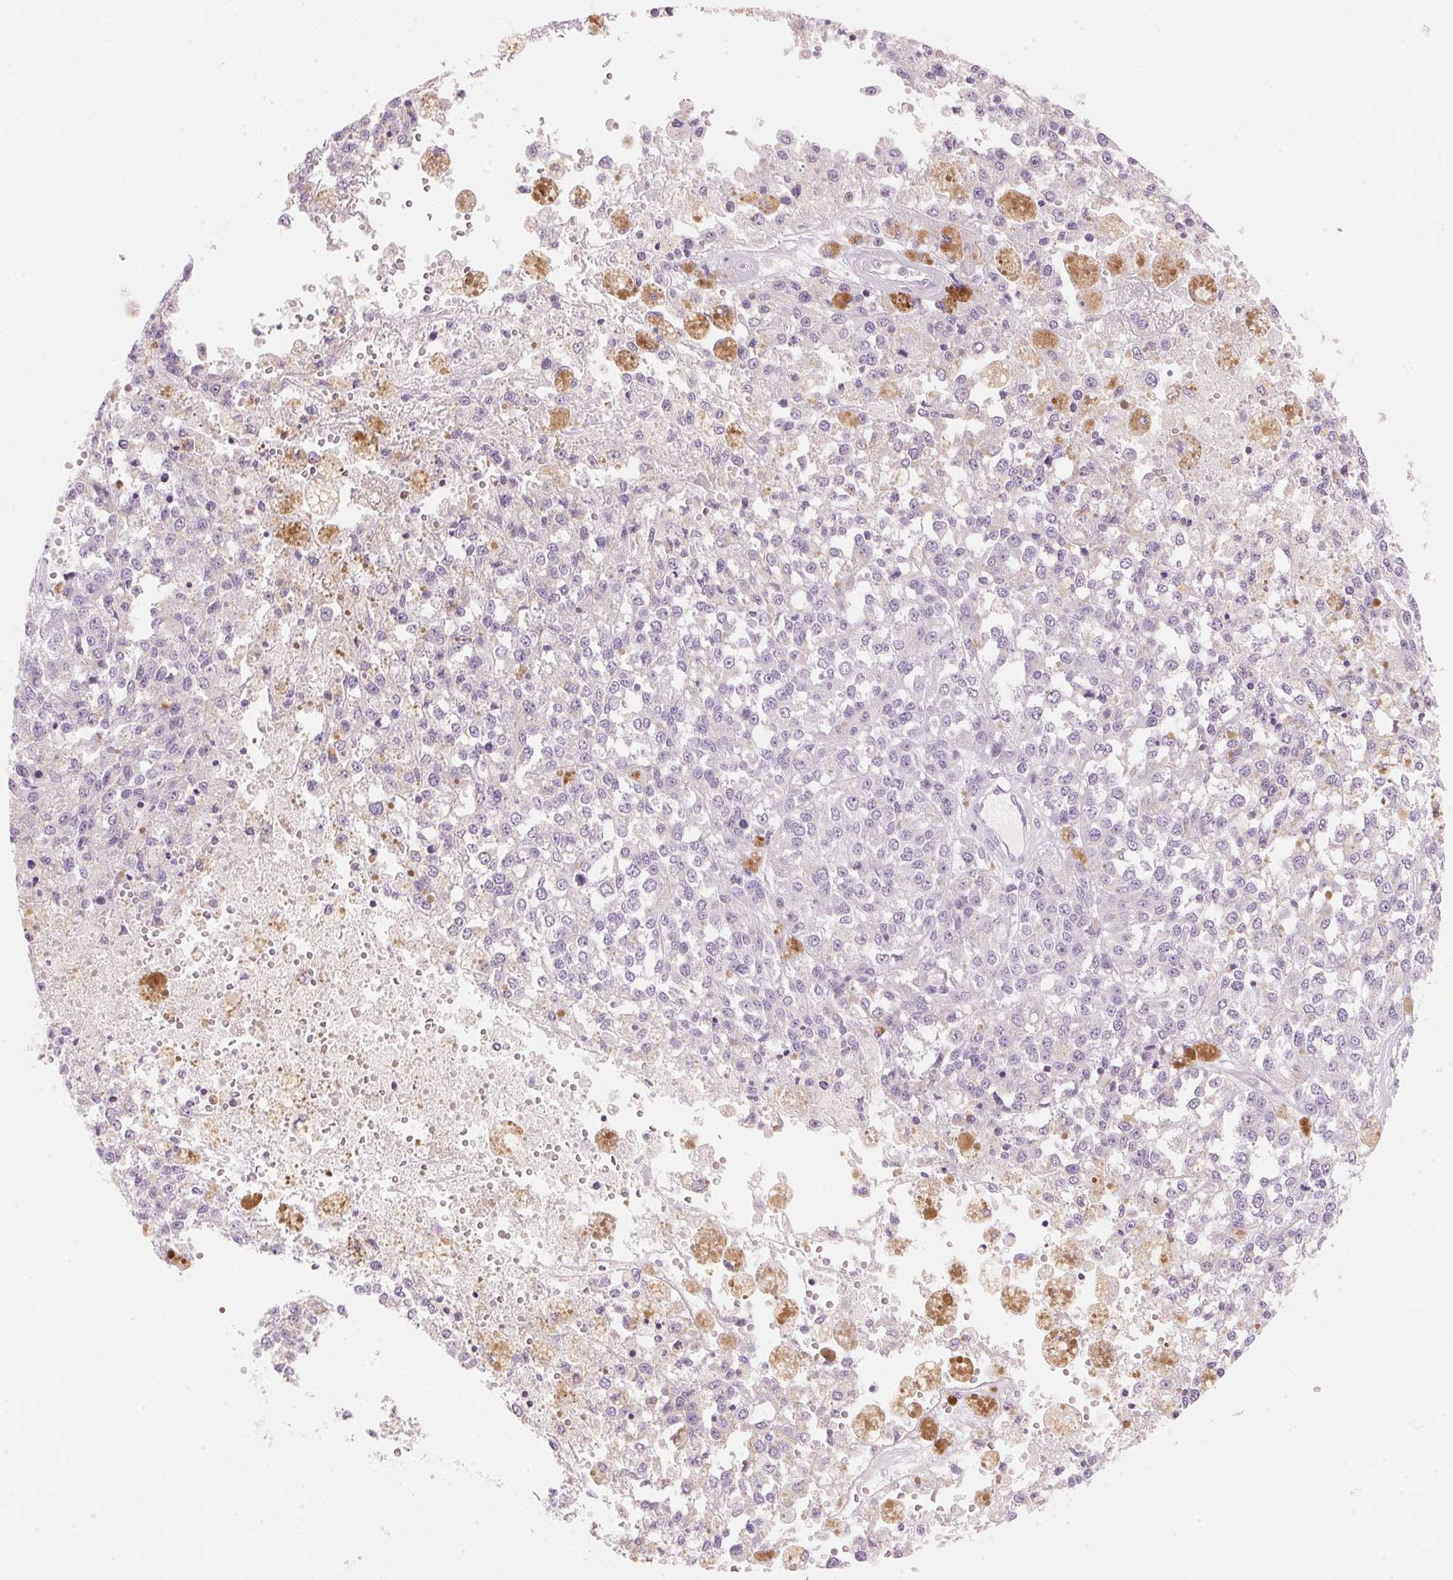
{"staining": {"intensity": "negative", "quantity": "none", "location": "none"}, "tissue": "melanoma", "cell_type": "Tumor cells", "image_type": "cancer", "snomed": [{"axis": "morphology", "description": "Malignant melanoma, Metastatic site"}, {"axis": "topography", "description": "Lymph node"}], "caption": "Tumor cells show no significant expression in melanoma.", "gene": "HOXB13", "patient": {"sex": "female", "age": 64}}